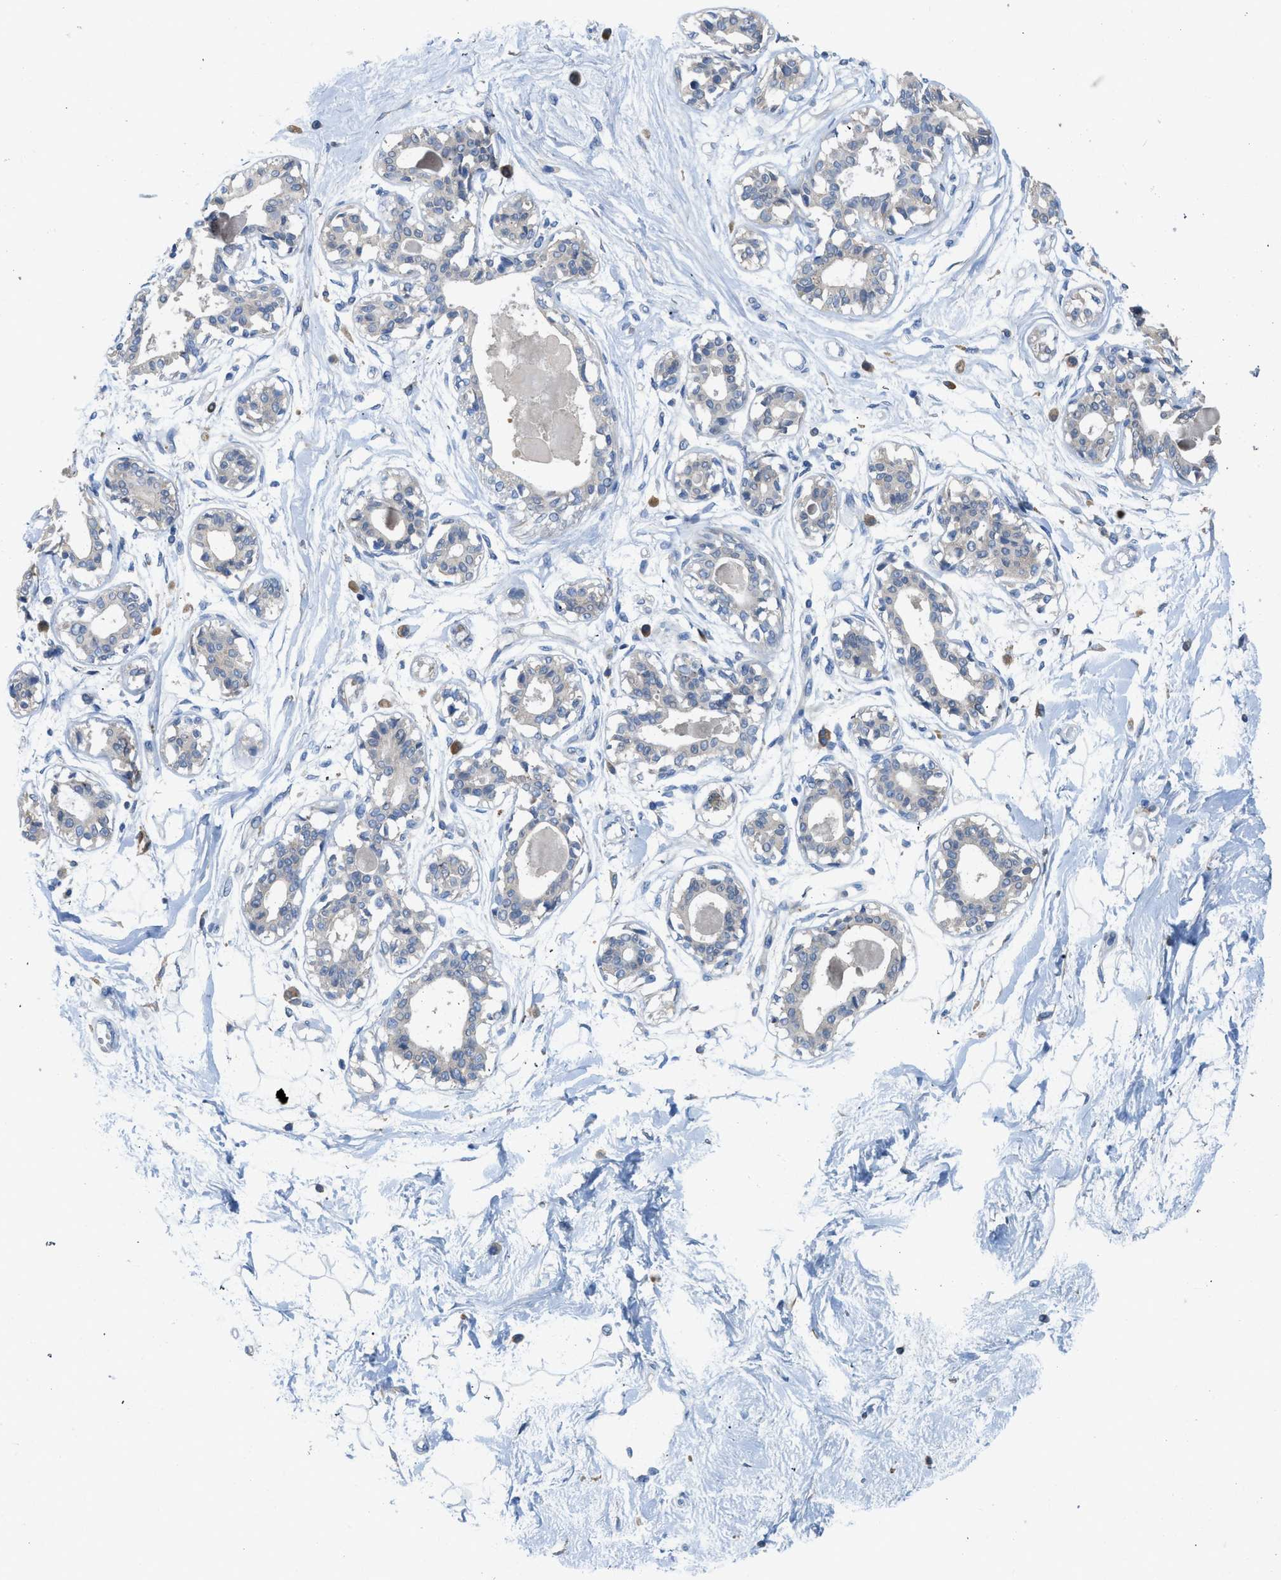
{"staining": {"intensity": "negative", "quantity": "none", "location": "none"}, "tissue": "breast", "cell_type": "Adipocytes", "image_type": "normal", "snomed": [{"axis": "morphology", "description": "Normal tissue, NOS"}, {"axis": "topography", "description": "Breast"}], "caption": "Benign breast was stained to show a protein in brown. There is no significant positivity in adipocytes. The staining was performed using DAB (3,3'-diaminobenzidine) to visualize the protein expression in brown, while the nuclei were stained in blue with hematoxylin (Magnification: 20x).", "gene": "TMEM248", "patient": {"sex": "female", "age": 45}}